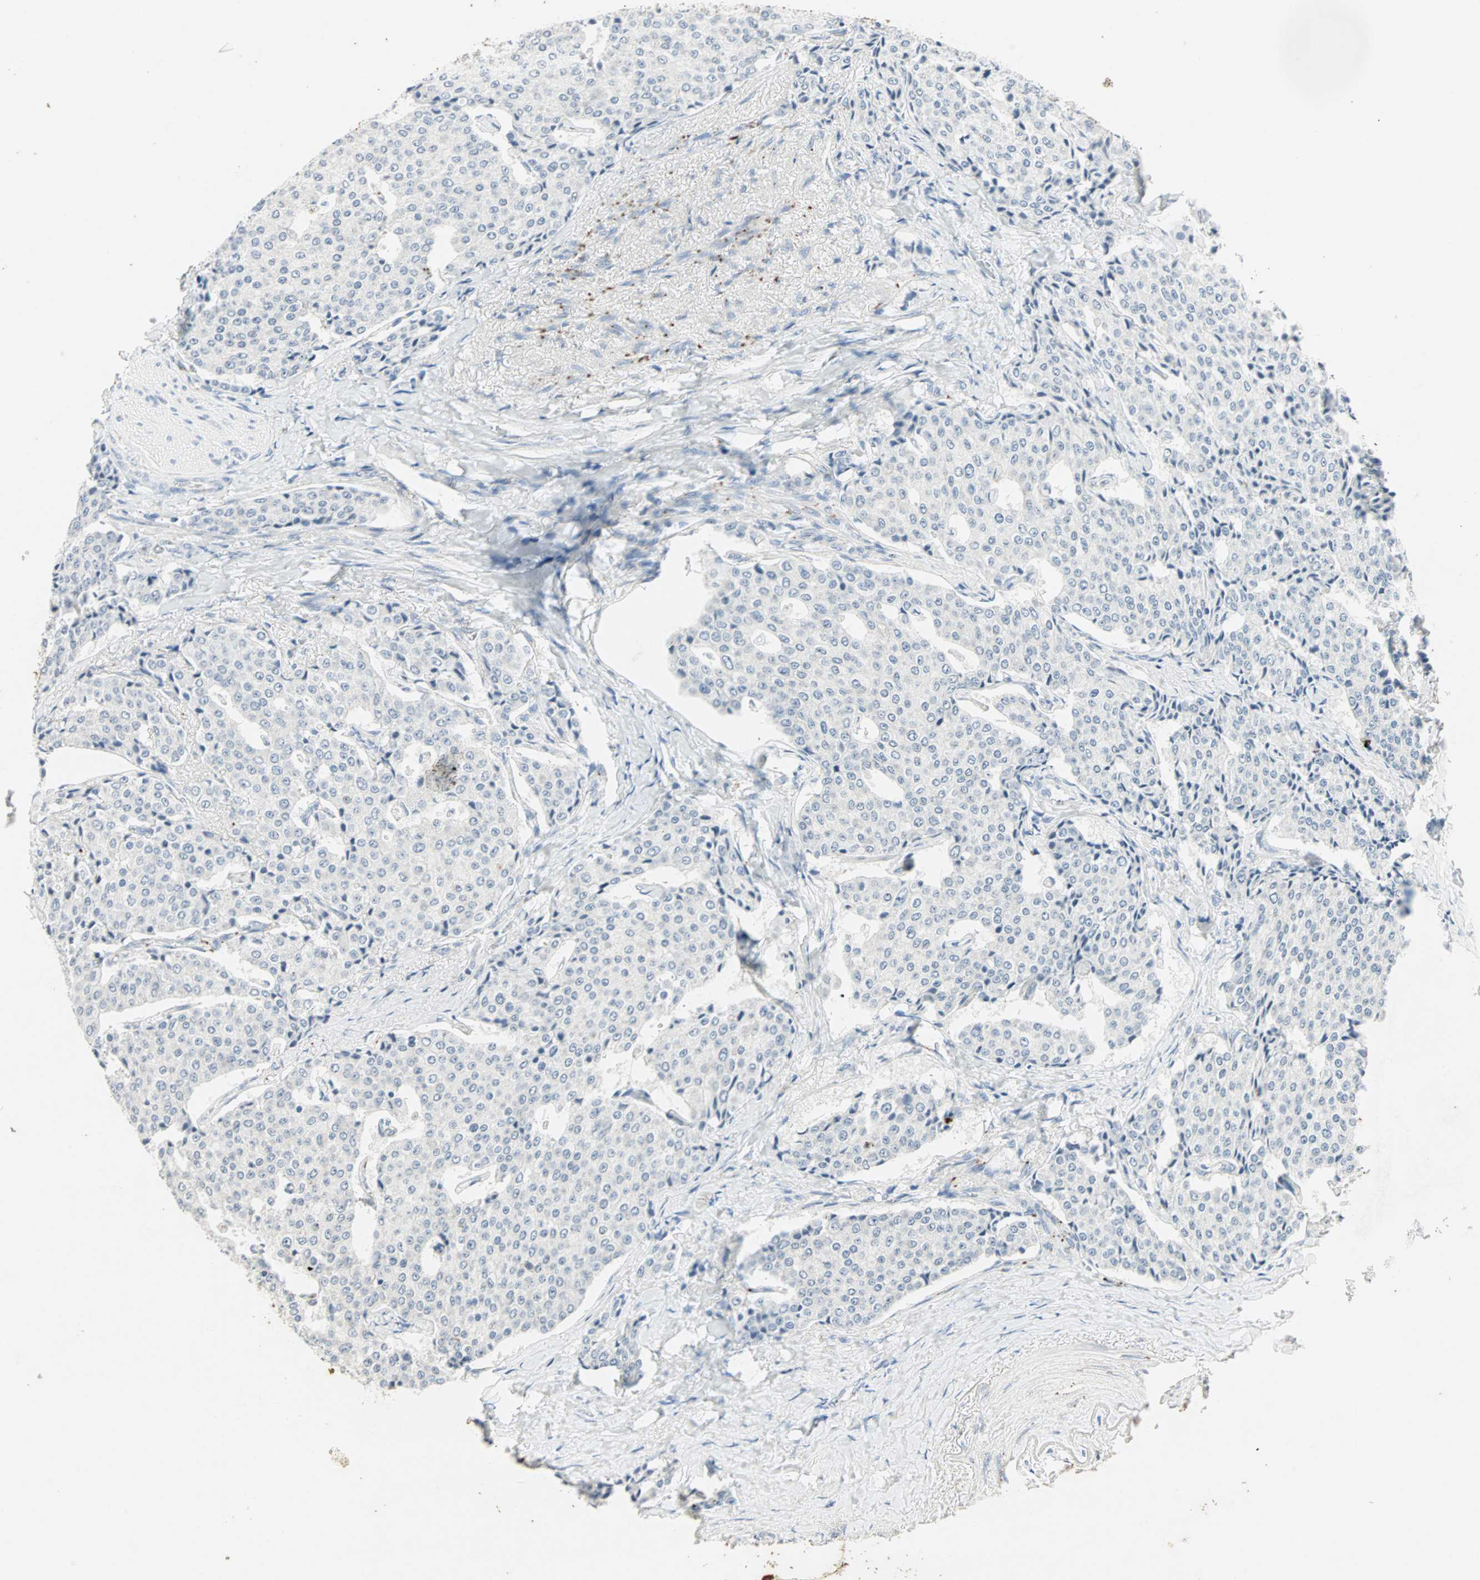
{"staining": {"intensity": "negative", "quantity": "none", "location": "none"}, "tissue": "carcinoid", "cell_type": "Tumor cells", "image_type": "cancer", "snomed": [{"axis": "morphology", "description": "Carcinoid, malignant, NOS"}, {"axis": "topography", "description": "Colon"}], "caption": "An immunohistochemistry (IHC) histopathology image of carcinoid (malignant) is shown. There is no staining in tumor cells of carcinoid (malignant).", "gene": "CEACAM6", "patient": {"sex": "female", "age": 61}}